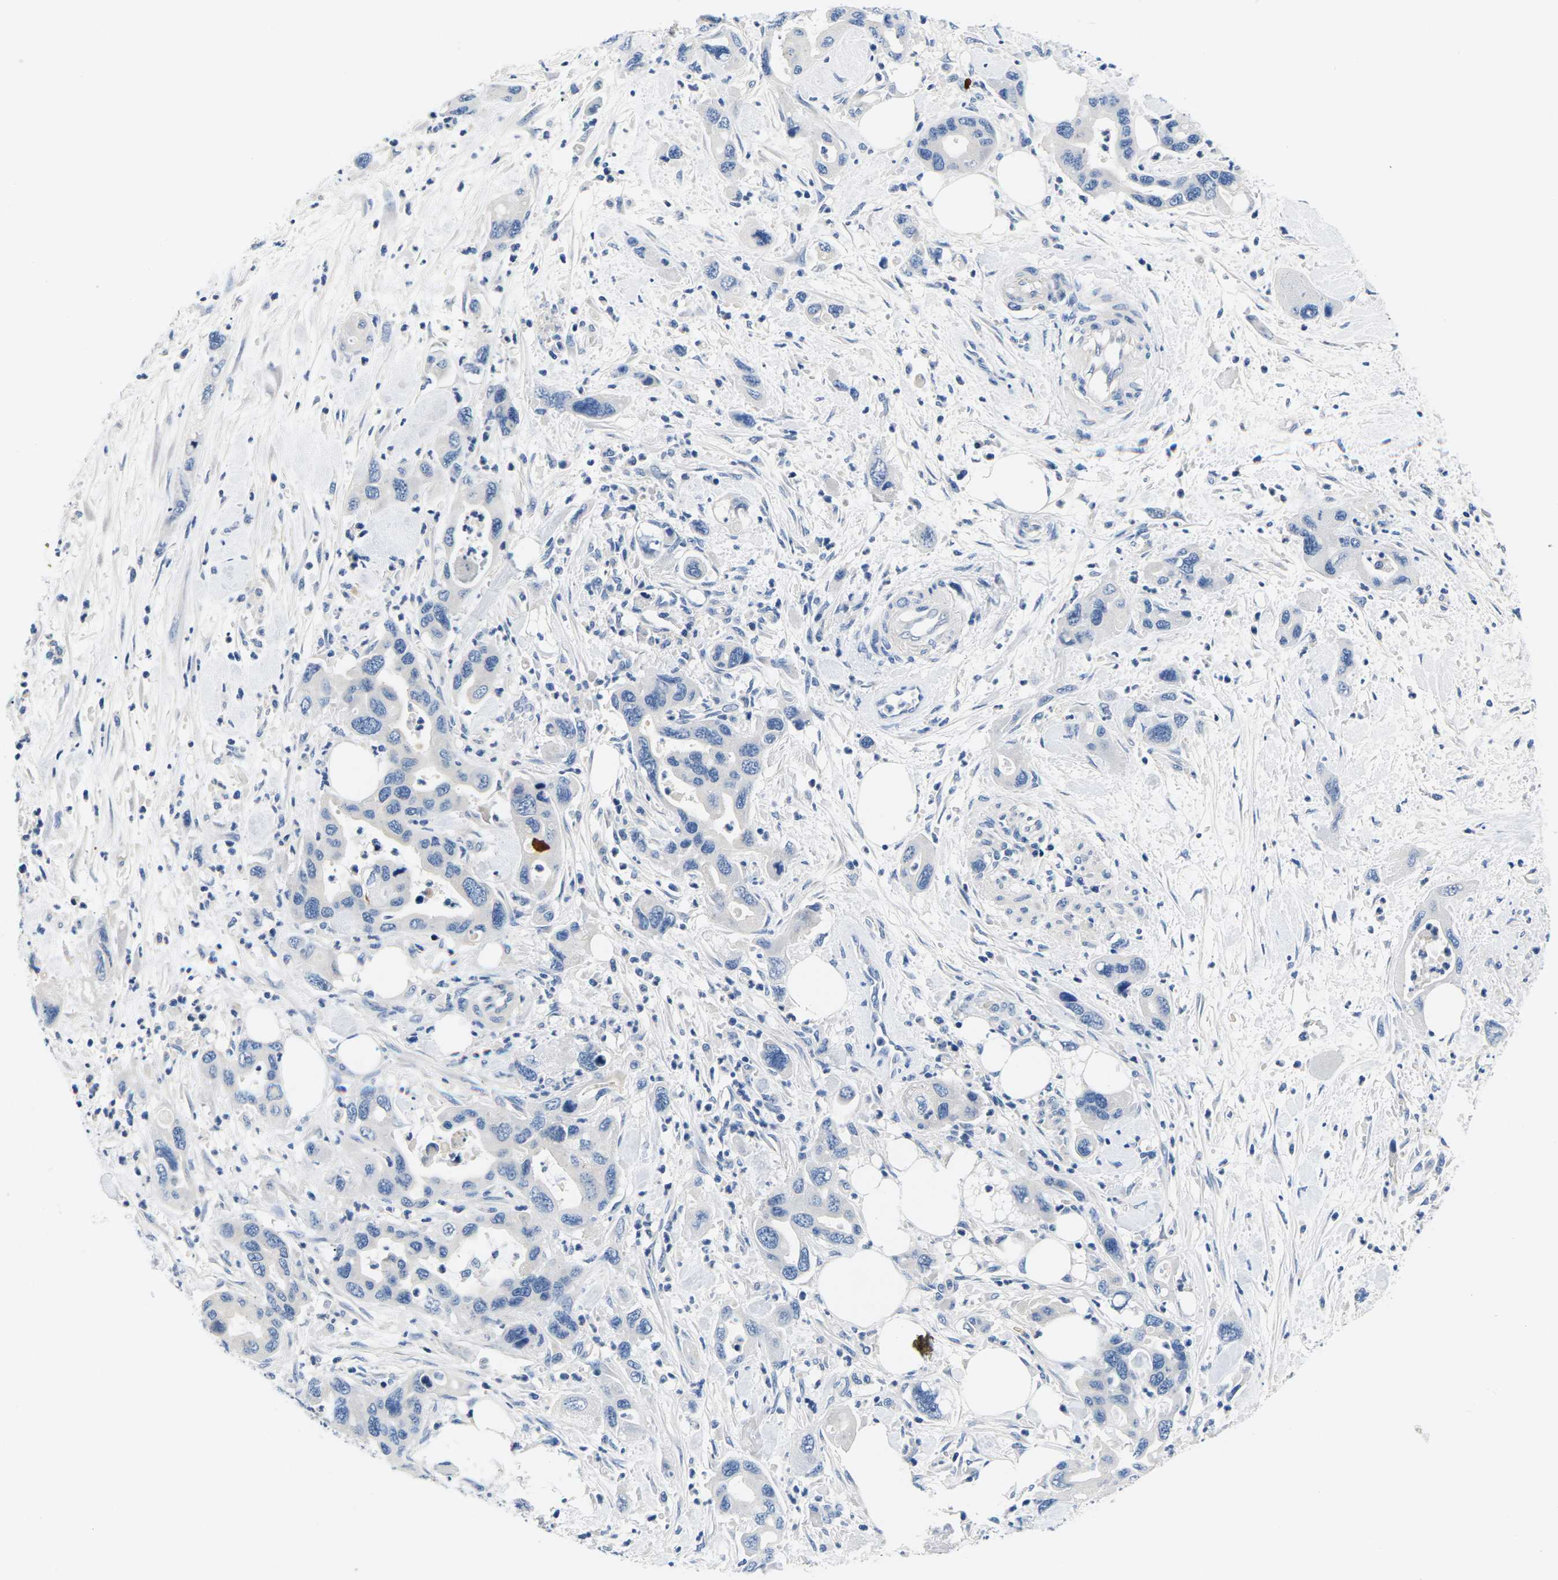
{"staining": {"intensity": "negative", "quantity": "none", "location": "none"}, "tissue": "pancreatic cancer", "cell_type": "Tumor cells", "image_type": "cancer", "snomed": [{"axis": "morphology", "description": "Normal tissue, NOS"}, {"axis": "morphology", "description": "Adenocarcinoma, NOS"}, {"axis": "topography", "description": "Pancreas"}], "caption": "Immunohistochemistry of human pancreatic adenocarcinoma shows no expression in tumor cells.", "gene": "TSPAN2", "patient": {"sex": "female", "age": 71}}